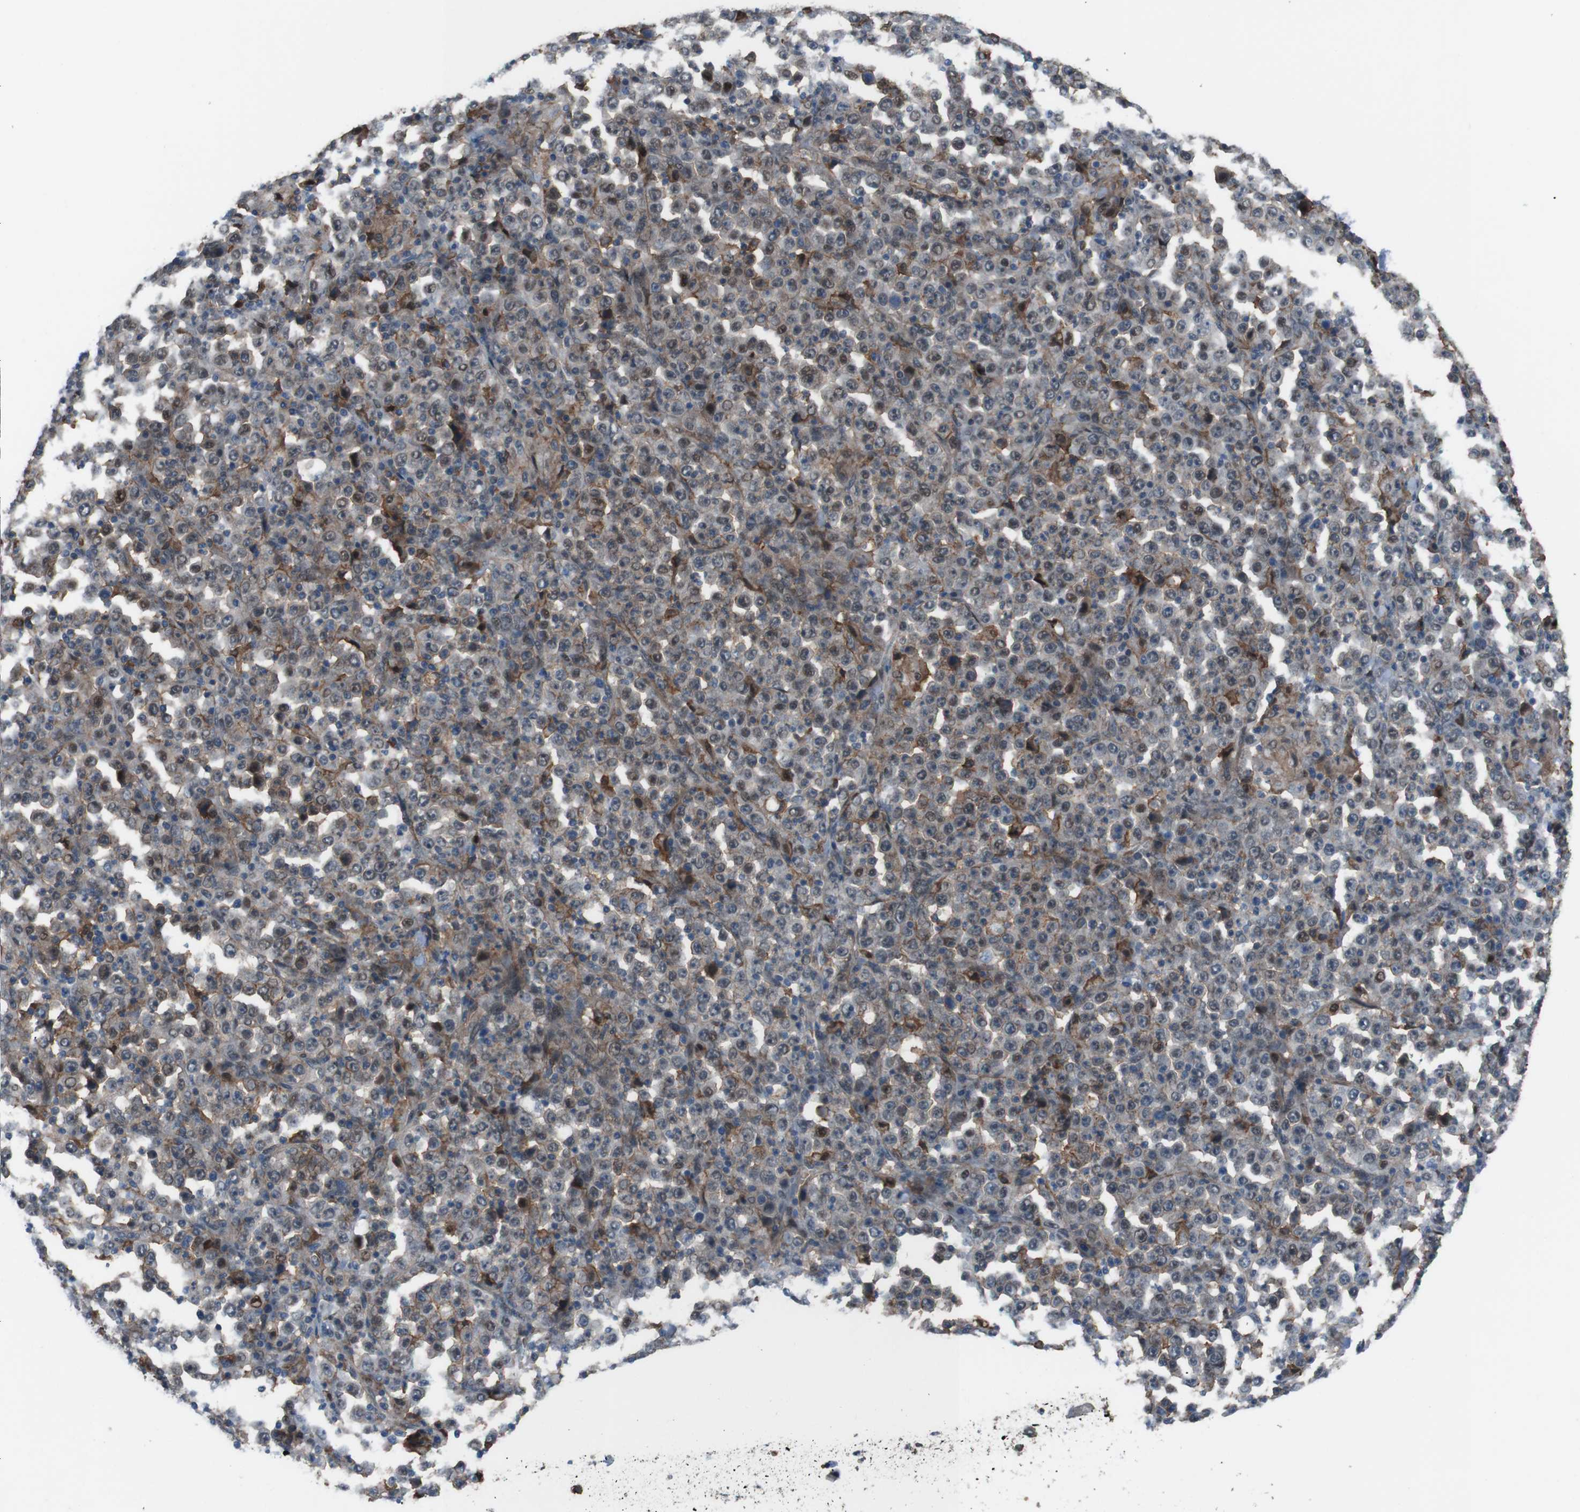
{"staining": {"intensity": "moderate", "quantity": "25%-75%", "location": "cytoplasmic/membranous"}, "tissue": "stomach cancer", "cell_type": "Tumor cells", "image_type": "cancer", "snomed": [{"axis": "morphology", "description": "Normal tissue, NOS"}, {"axis": "morphology", "description": "Adenocarcinoma, NOS"}, {"axis": "topography", "description": "Stomach, upper"}, {"axis": "topography", "description": "Stomach"}], "caption": "A photomicrograph showing moderate cytoplasmic/membranous expression in approximately 25%-75% of tumor cells in adenocarcinoma (stomach), as visualized by brown immunohistochemical staining.", "gene": "ATP2B1", "patient": {"sex": "male", "age": 59}}